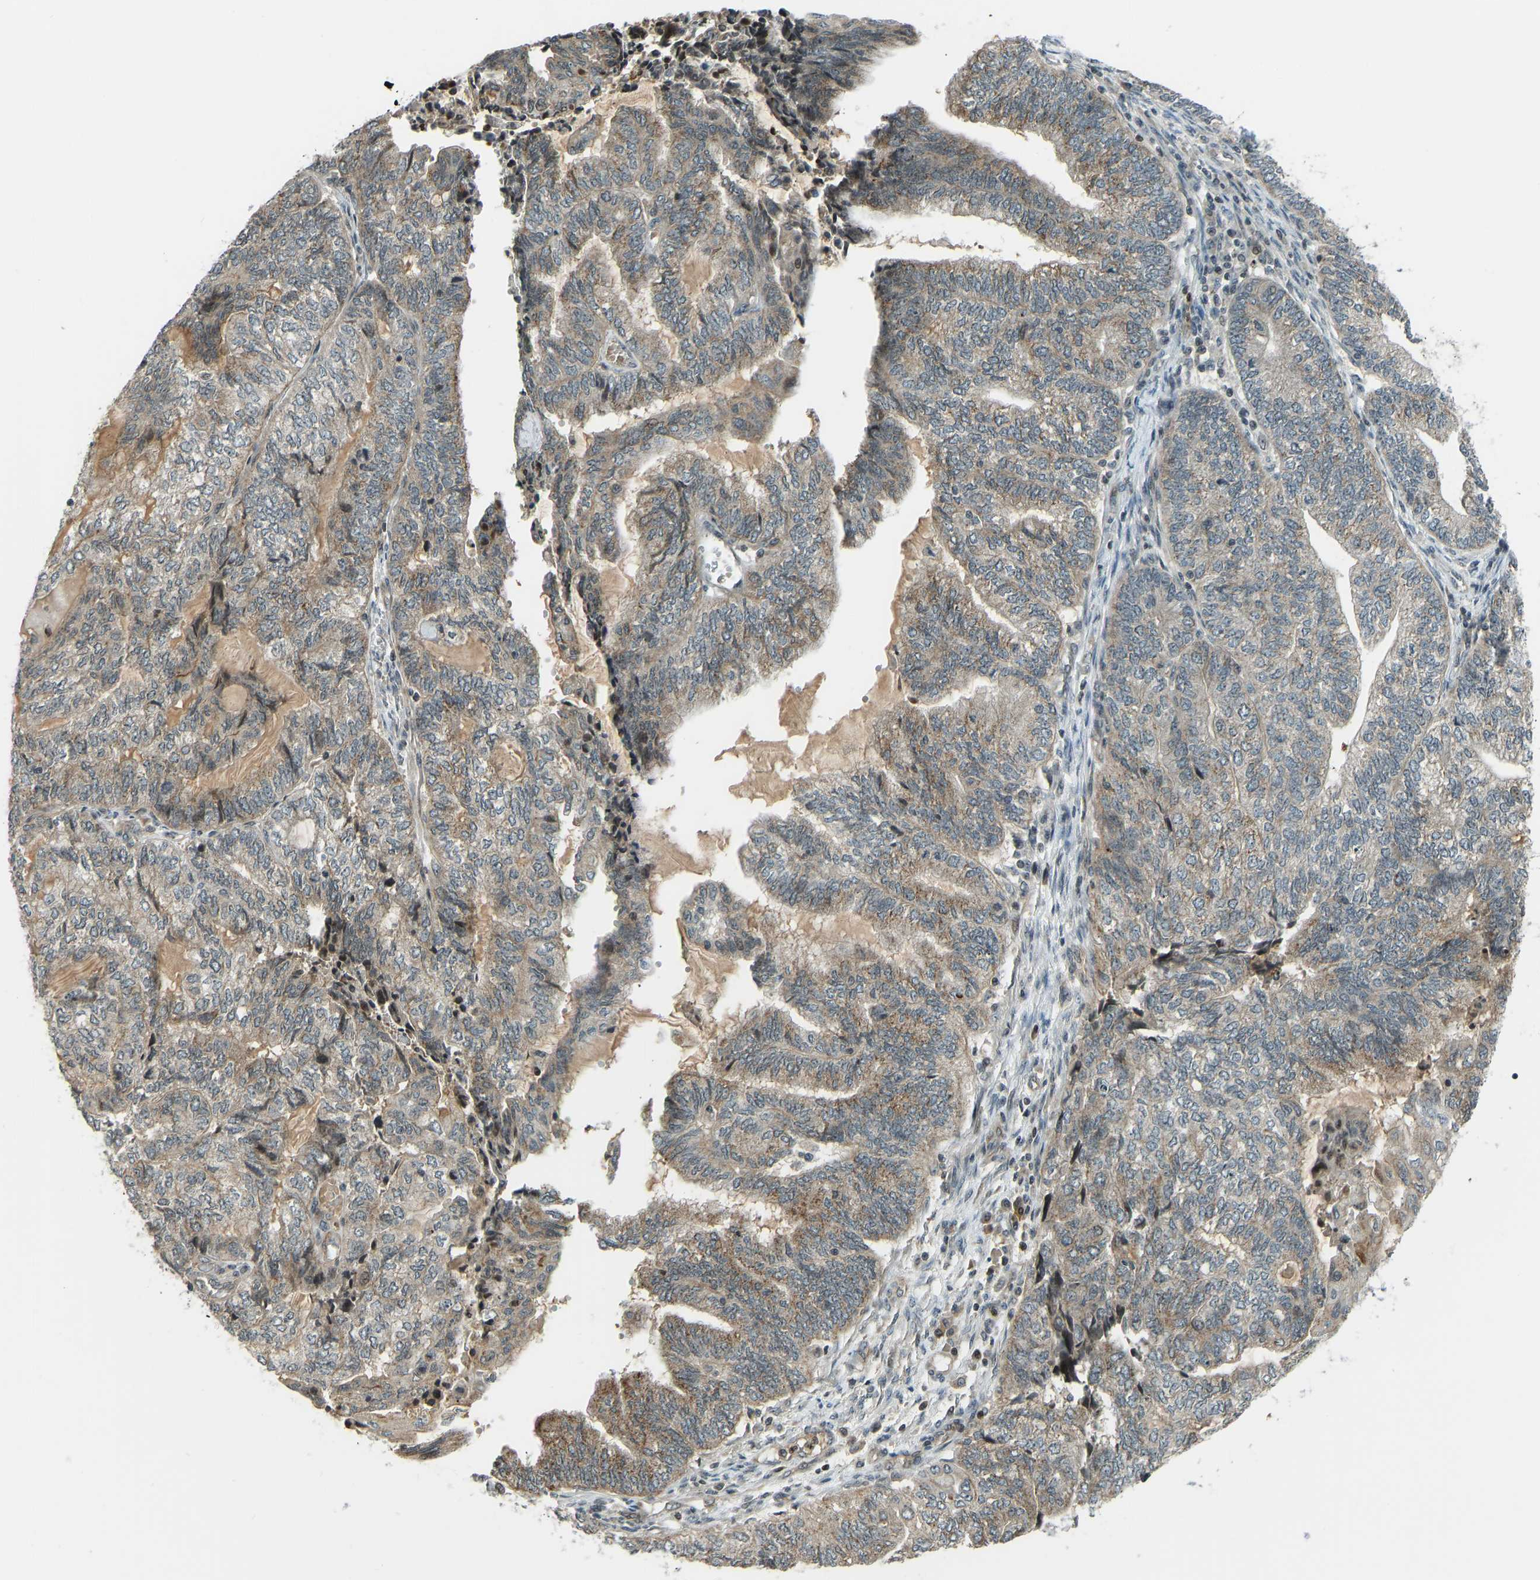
{"staining": {"intensity": "moderate", "quantity": ">75%", "location": "cytoplasmic/membranous"}, "tissue": "endometrial cancer", "cell_type": "Tumor cells", "image_type": "cancer", "snomed": [{"axis": "morphology", "description": "Adenocarcinoma, NOS"}, {"axis": "topography", "description": "Uterus"}, {"axis": "topography", "description": "Endometrium"}], "caption": "Endometrial cancer stained with immunohistochemistry shows moderate cytoplasmic/membranous staining in about >75% of tumor cells.", "gene": "SVOPL", "patient": {"sex": "female", "age": 70}}